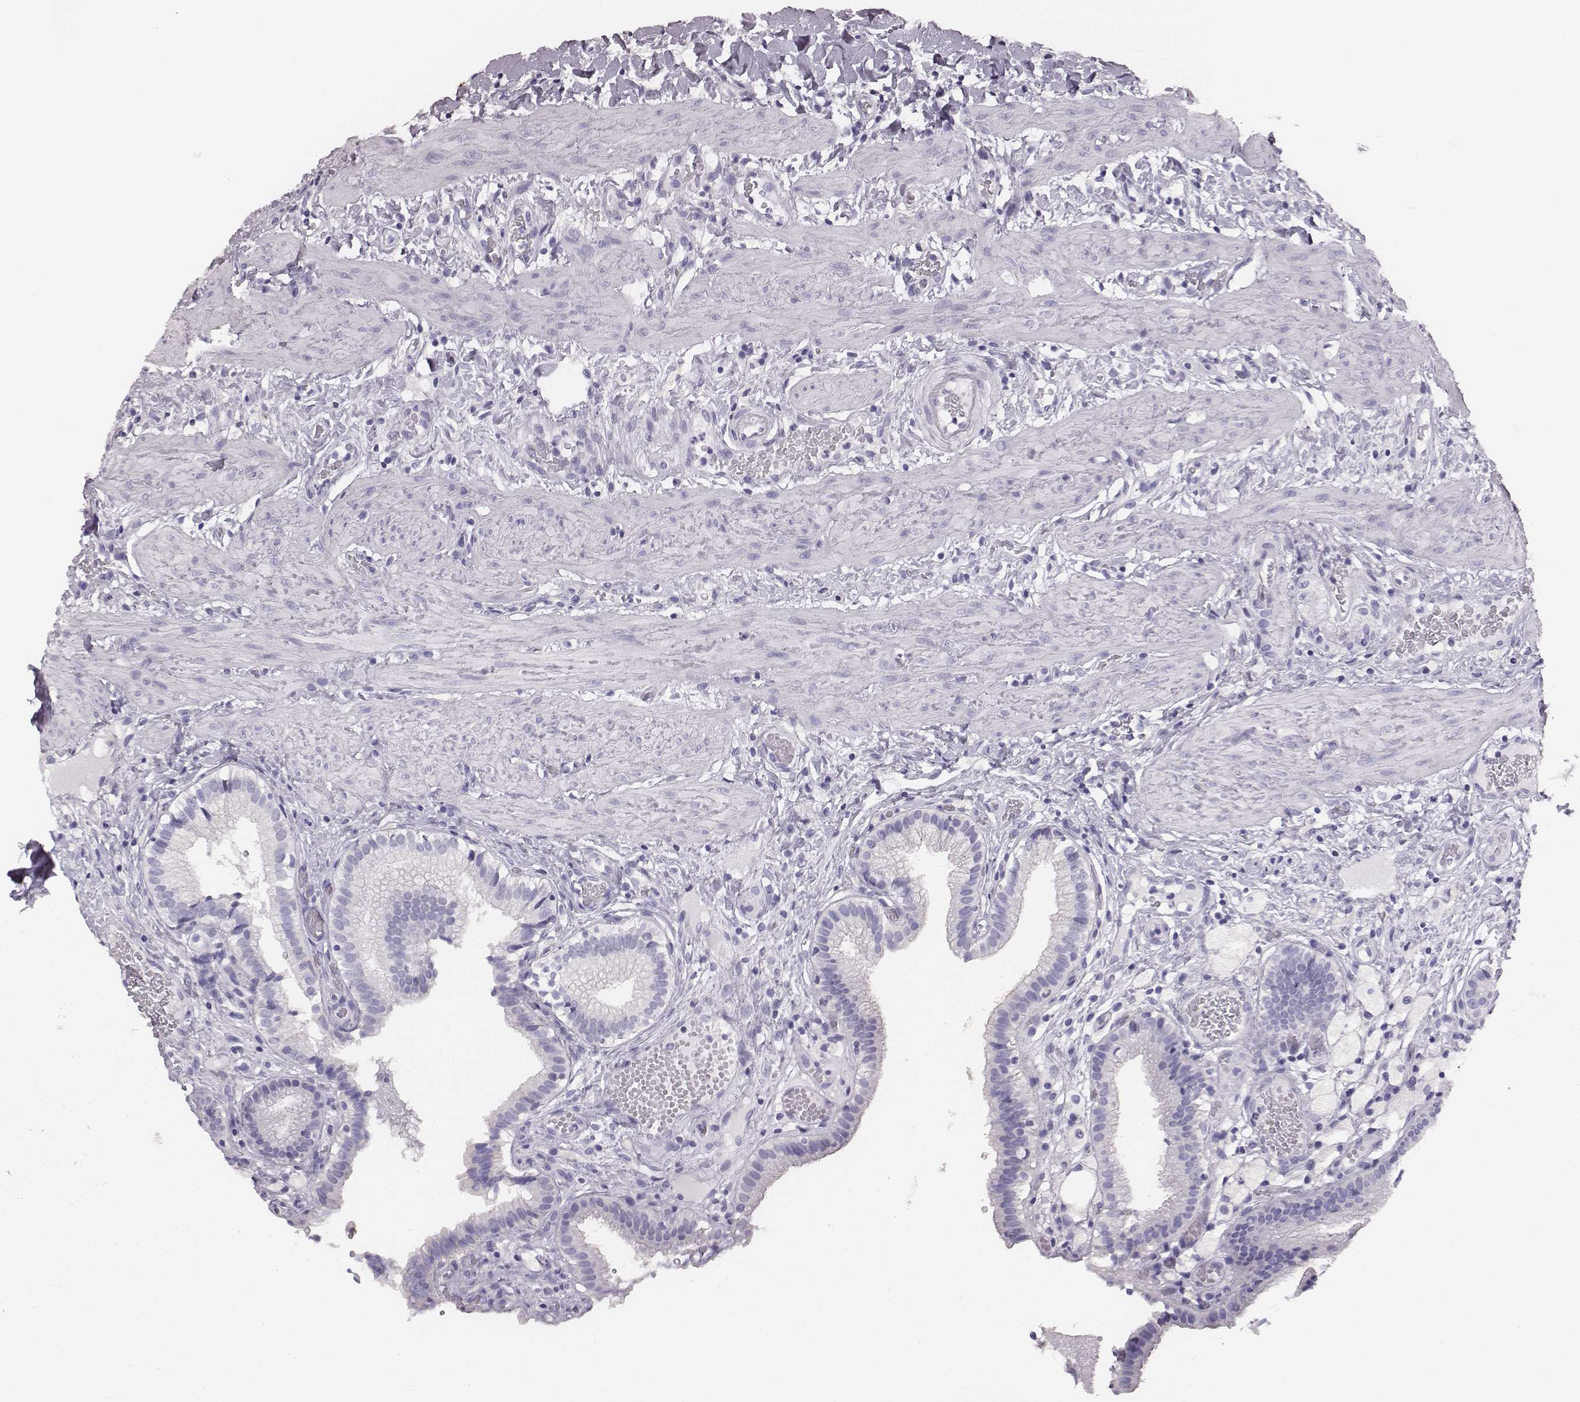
{"staining": {"intensity": "negative", "quantity": "none", "location": "none"}, "tissue": "gallbladder", "cell_type": "Glandular cells", "image_type": "normal", "snomed": [{"axis": "morphology", "description": "Normal tissue, NOS"}, {"axis": "topography", "description": "Gallbladder"}], "caption": "An immunohistochemistry (IHC) histopathology image of normal gallbladder is shown. There is no staining in glandular cells of gallbladder.", "gene": "H1", "patient": {"sex": "female", "age": 24}}